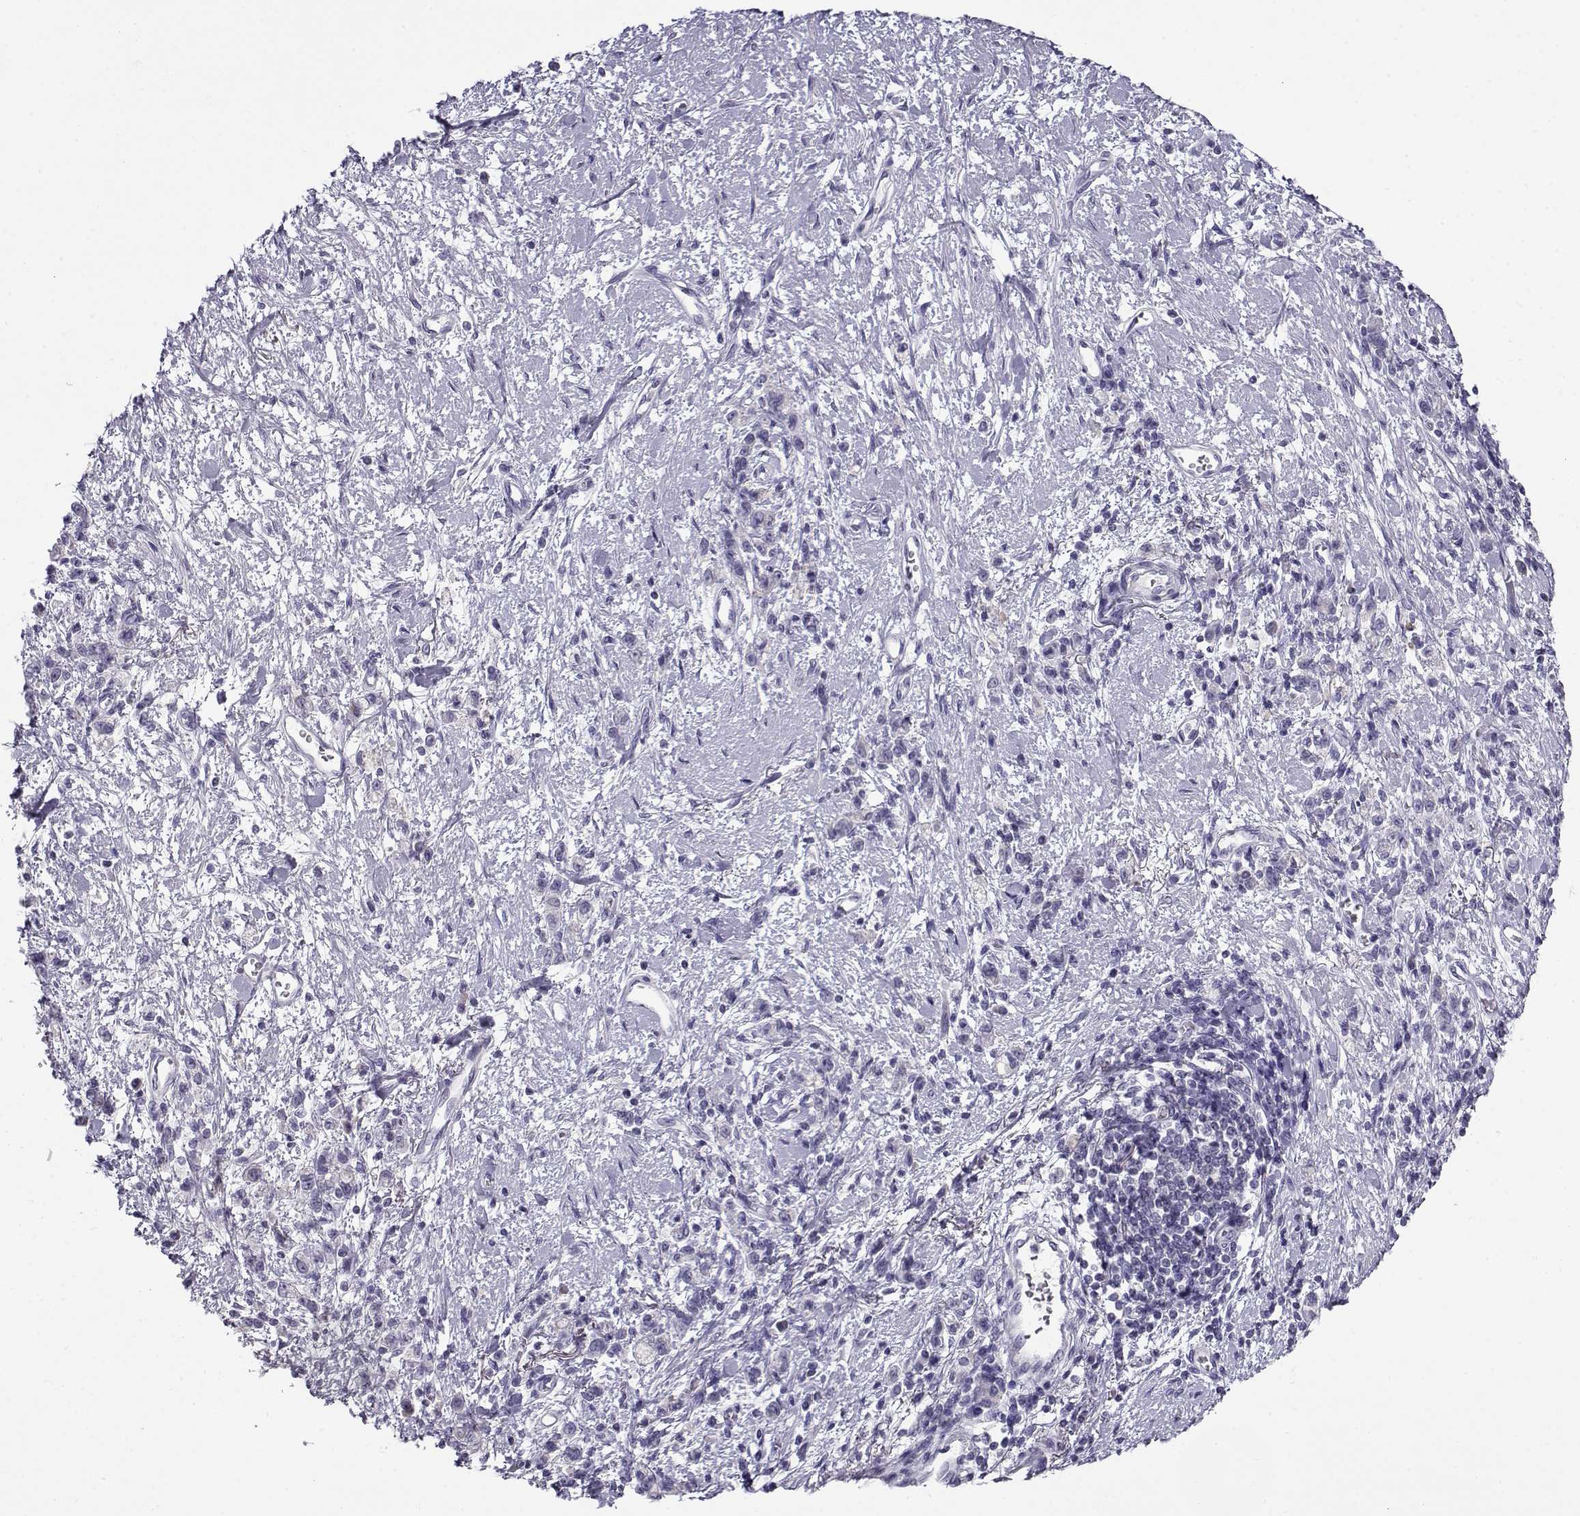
{"staining": {"intensity": "negative", "quantity": "none", "location": "none"}, "tissue": "stomach cancer", "cell_type": "Tumor cells", "image_type": "cancer", "snomed": [{"axis": "morphology", "description": "Adenocarcinoma, NOS"}, {"axis": "topography", "description": "Stomach"}], "caption": "This is an immunohistochemistry photomicrograph of adenocarcinoma (stomach). There is no expression in tumor cells.", "gene": "FAM166A", "patient": {"sex": "male", "age": 77}}